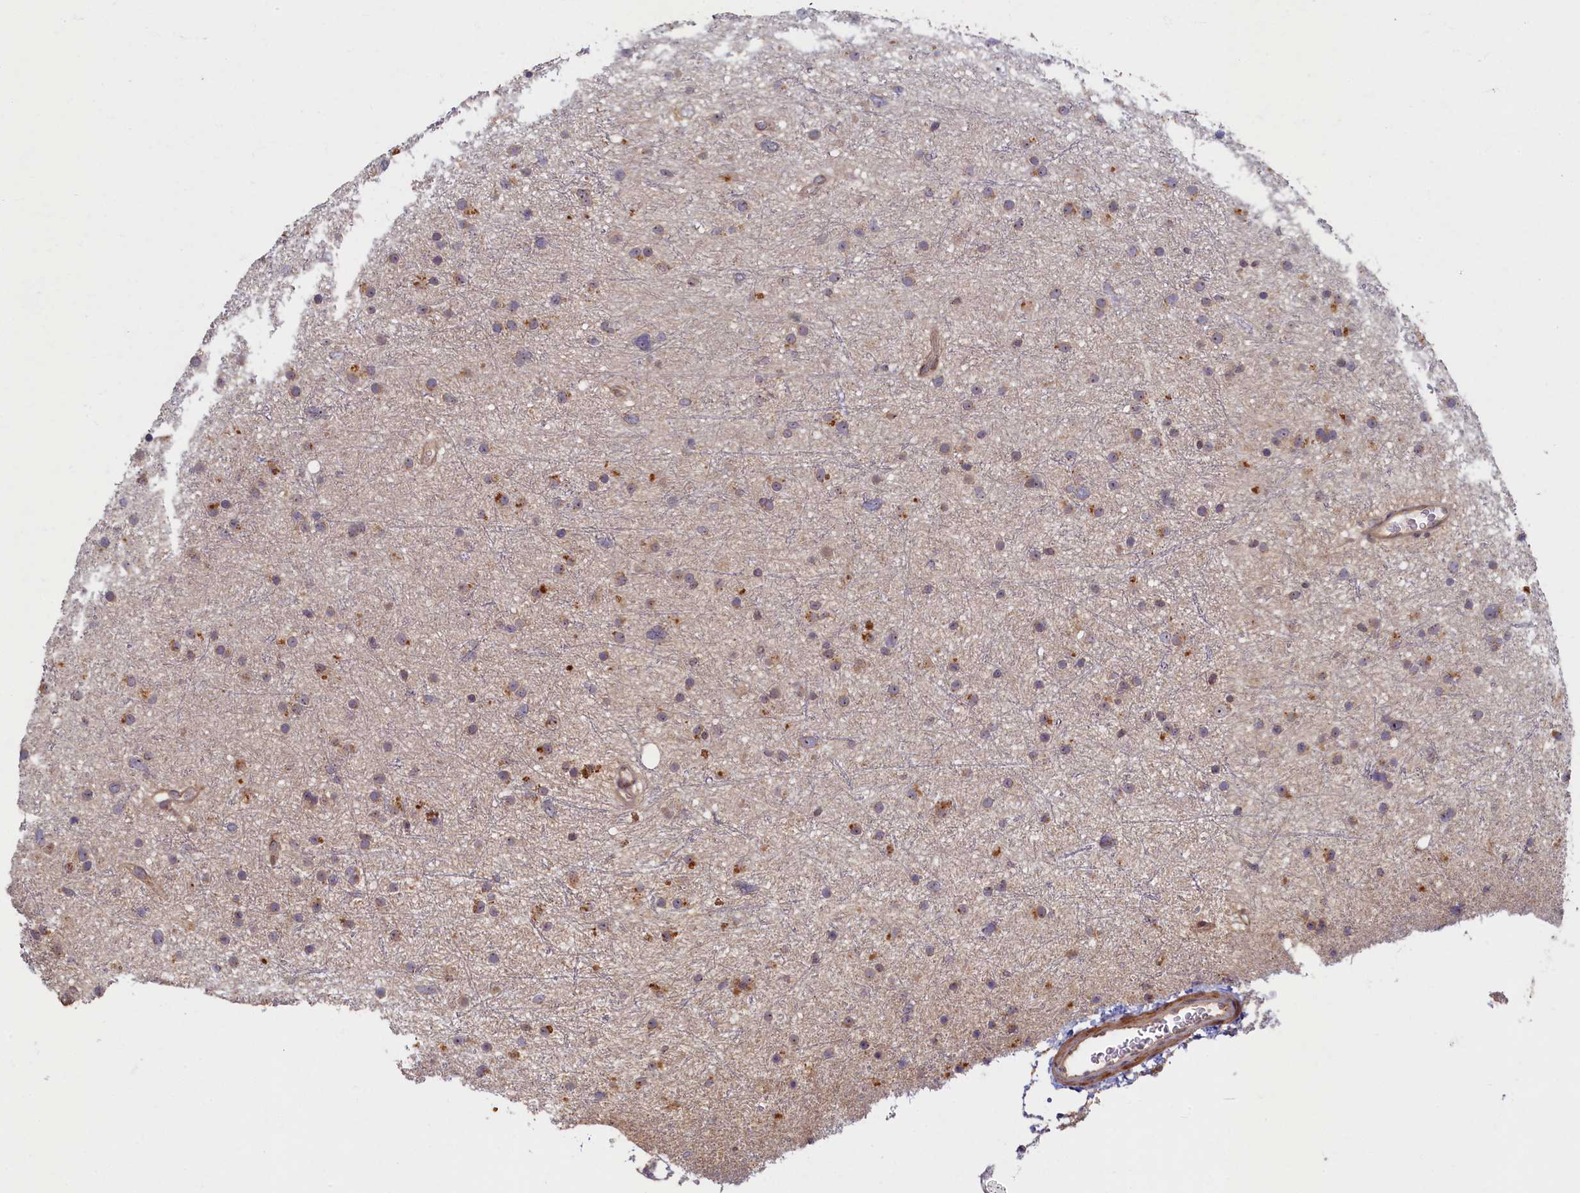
{"staining": {"intensity": "weak", "quantity": "25%-75%", "location": "cytoplasmic/membranous"}, "tissue": "glioma", "cell_type": "Tumor cells", "image_type": "cancer", "snomed": [{"axis": "morphology", "description": "Glioma, malignant, Low grade"}, {"axis": "topography", "description": "Cerebral cortex"}], "caption": "High-magnification brightfield microscopy of malignant glioma (low-grade) stained with DAB (3,3'-diaminobenzidine) (brown) and counterstained with hematoxylin (blue). tumor cells exhibit weak cytoplasmic/membranous positivity is present in about25%-75% of cells. (brown staining indicates protein expression, while blue staining denotes nuclei).", "gene": "CEP20", "patient": {"sex": "female", "age": 39}}